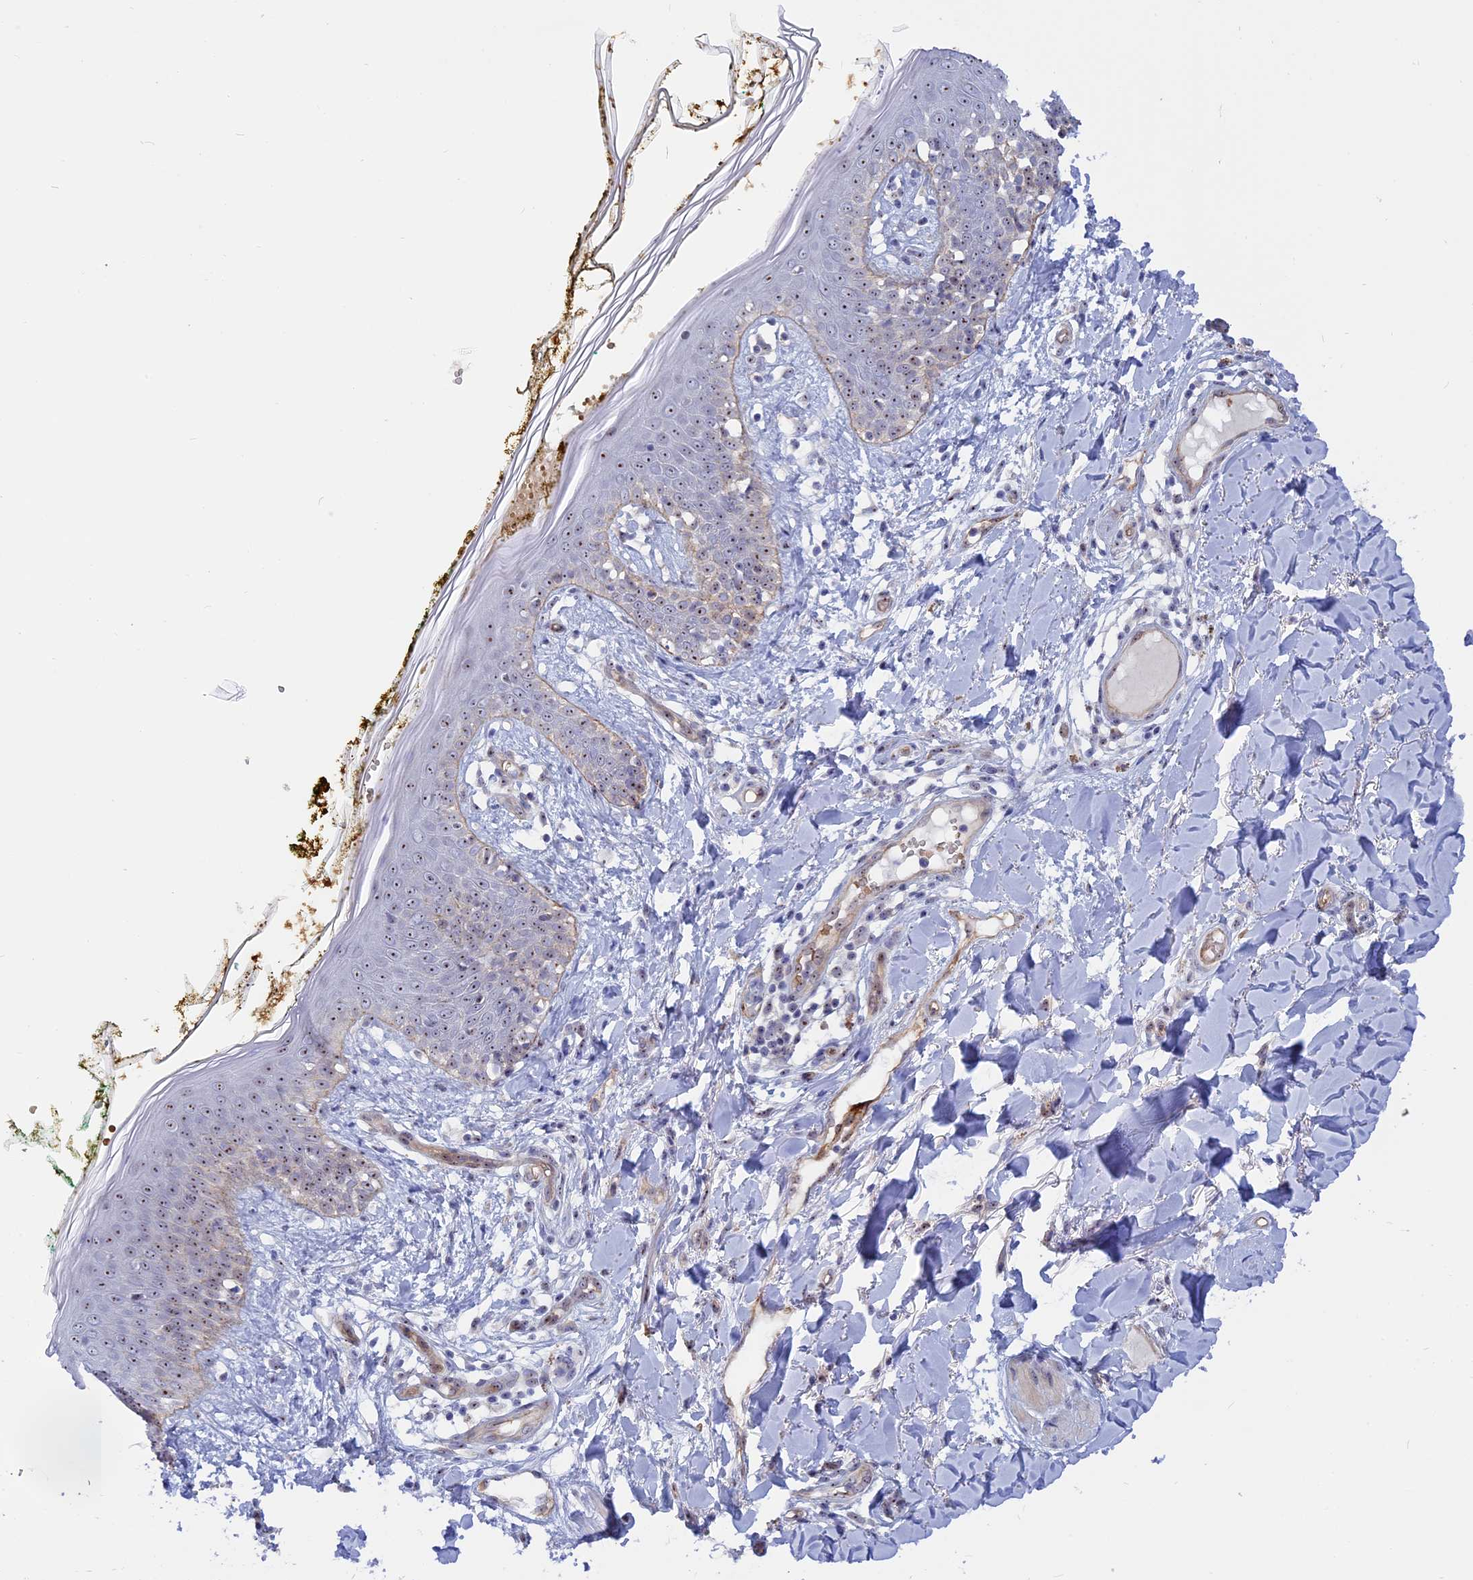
{"staining": {"intensity": "negative", "quantity": "none", "location": "none"}, "tissue": "skin", "cell_type": "Fibroblasts", "image_type": "normal", "snomed": [{"axis": "morphology", "description": "Normal tissue, NOS"}, {"axis": "topography", "description": "Skin"}], "caption": "Immunohistochemical staining of benign human skin reveals no significant staining in fibroblasts. (DAB immunohistochemistry (IHC) with hematoxylin counter stain).", "gene": "DBNDD1", "patient": {"sex": "female", "age": 34}}